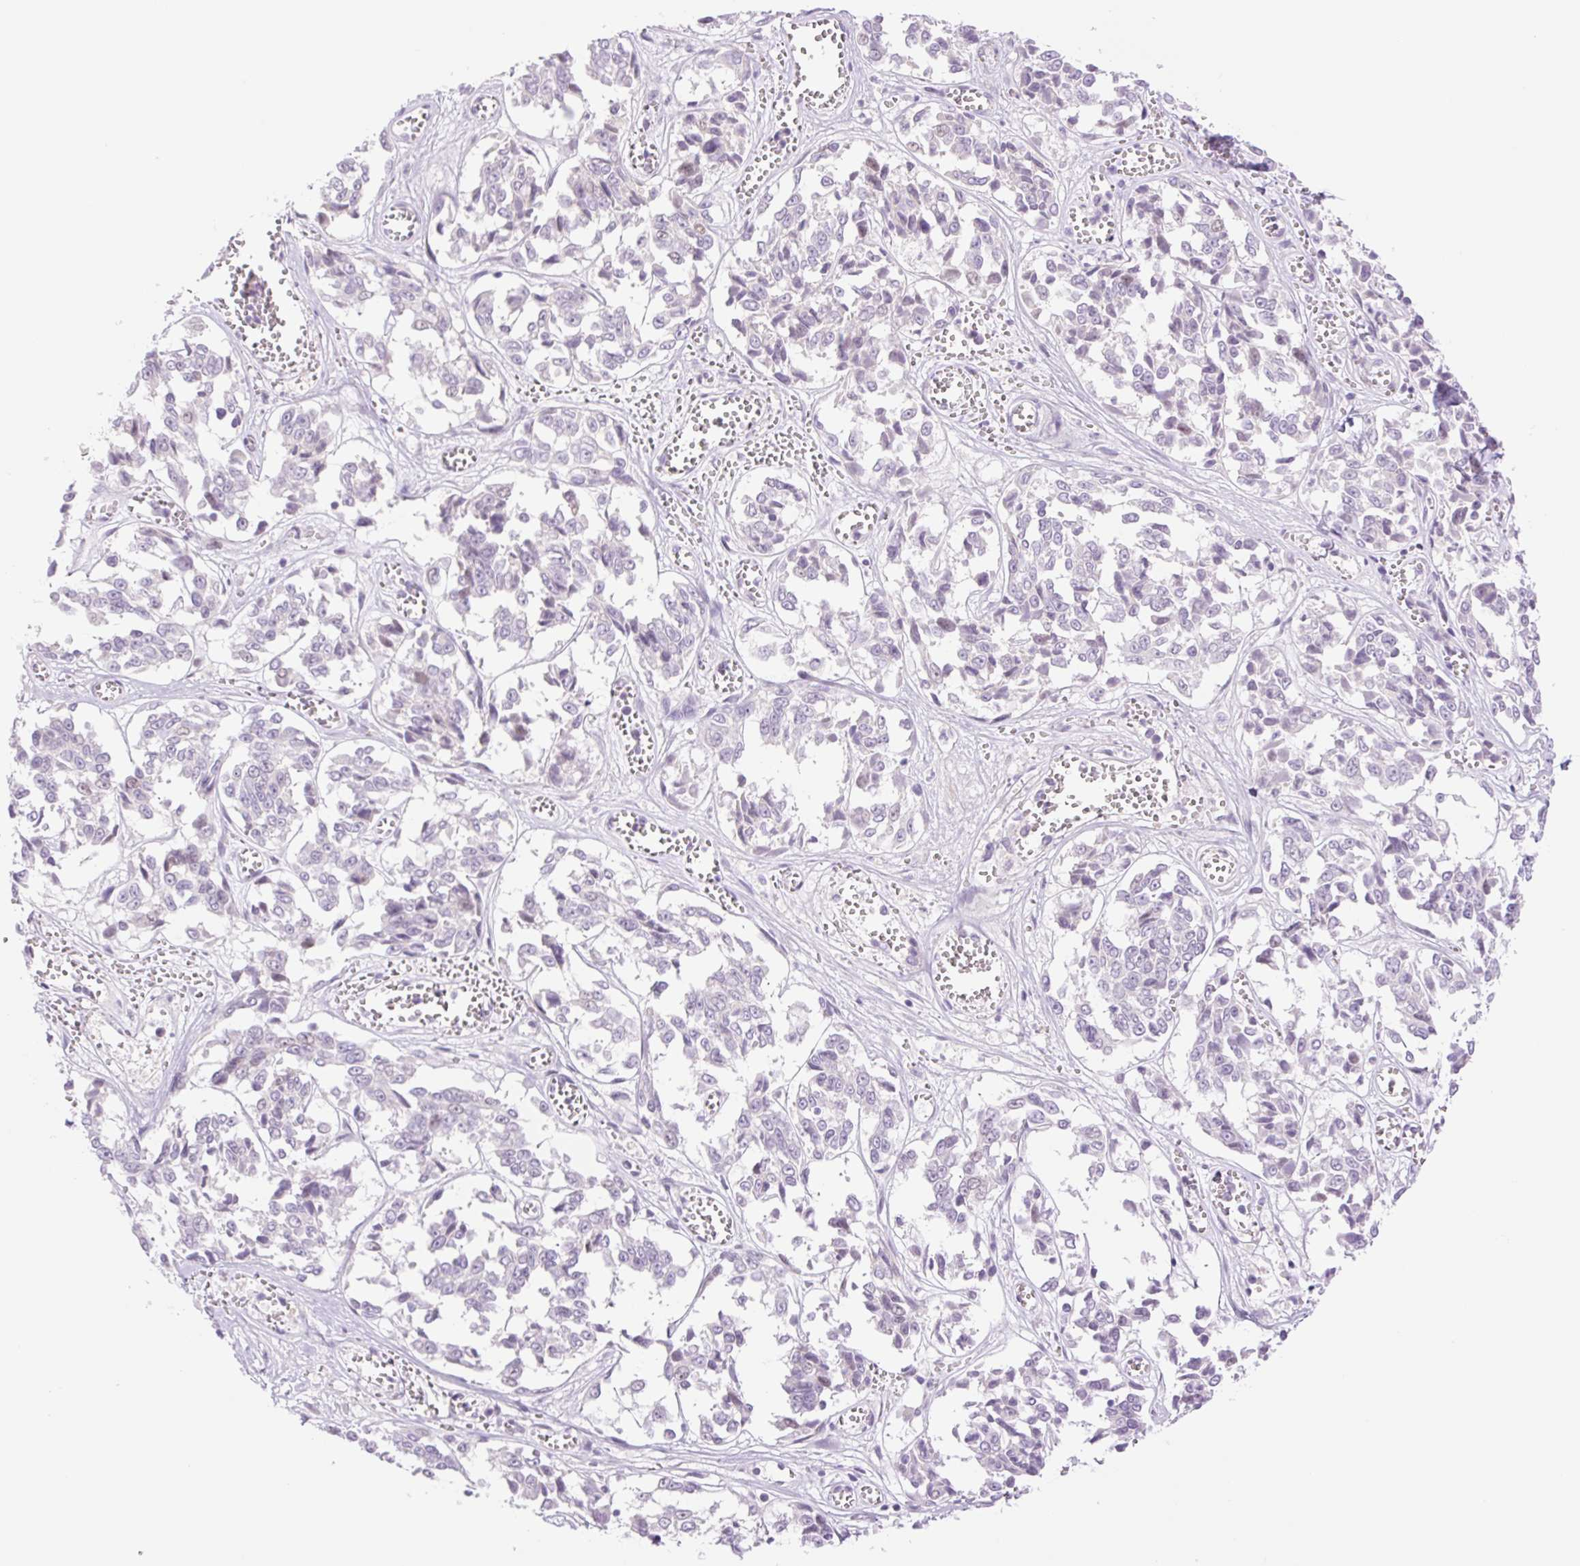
{"staining": {"intensity": "negative", "quantity": "none", "location": "none"}, "tissue": "melanoma", "cell_type": "Tumor cells", "image_type": "cancer", "snomed": [{"axis": "morphology", "description": "Malignant melanoma, NOS"}, {"axis": "topography", "description": "Skin"}], "caption": "DAB (3,3'-diaminobenzidine) immunohistochemical staining of human melanoma displays no significant positivity in tumor cells.", "gene": "TBX15", "patient": {"sex": "female", "age": 64}}